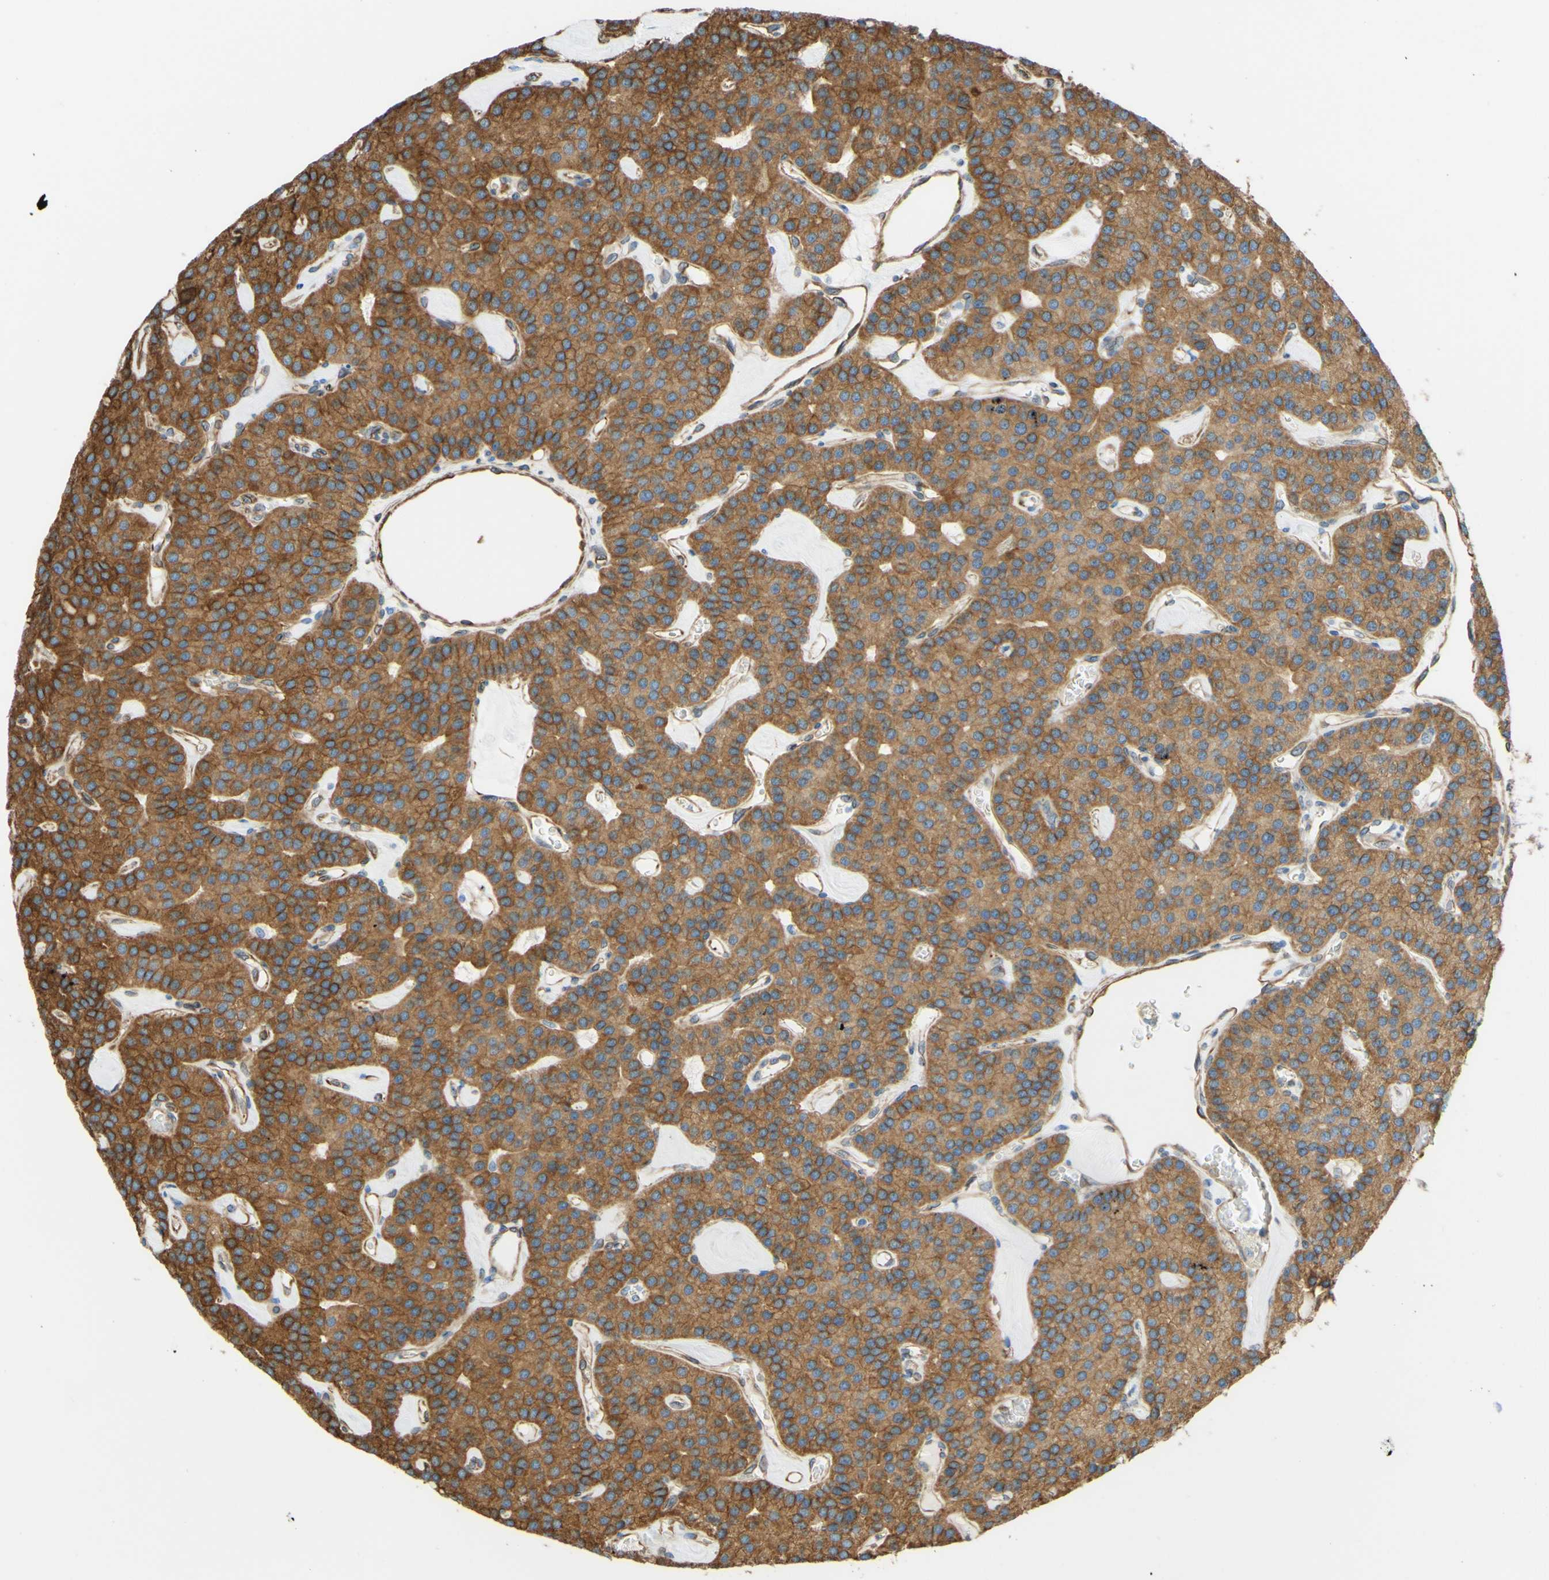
{"staining": {"intensity": "moderate", "quantity": ">75%", "location": "cytoplasmic/membranous"}, "tissue": "parathyroid gland", "cell_type": "Glandular cells", "image_type": "normal", "snomed": [{"axis": "morphology", "description": "Normal tissue, NOS"}, {"axis": "morphology", "description": "Adenoma, NOS"}, {"axis": "topography", "description": "Parathyroid gland"}], "caption": "This image demonstrates immunohistochemistry staining of unremarkable parathyroid gland, with medium moderate cytoplasmic/membranous expression in approximately >75% of glandular cells.", "gene": "ENDOD1", "patient": {"sex": "female", "age": 86}}